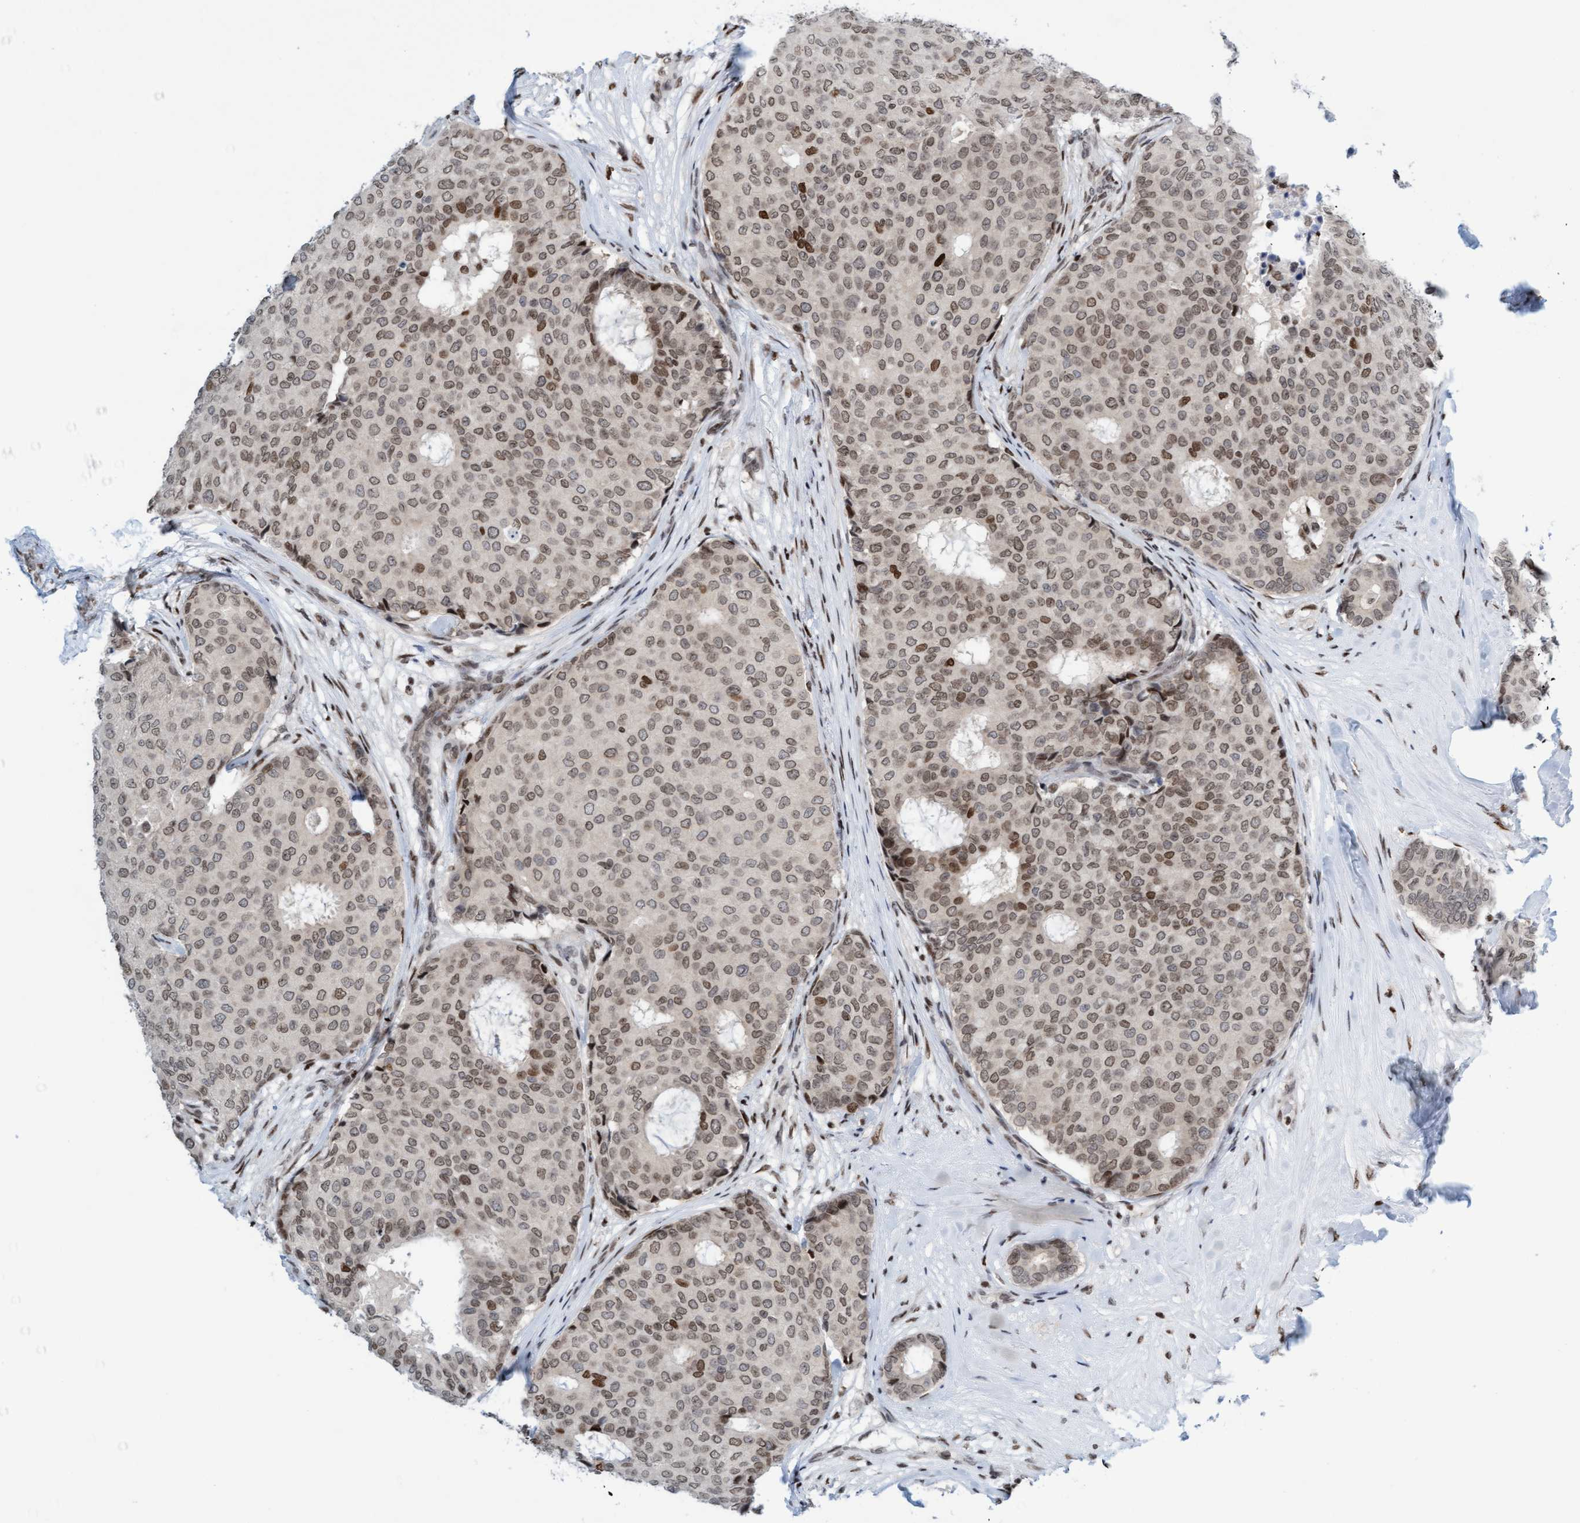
{"staining": {"intensity": "moderate", "quantity": ">75%", "location": "nuclear"}, "tissue": "breast cancer", "cell_type": "Tumor cells", "image_type": "cancer", "snomed": [{"axis": "morphology", "description": "Duct carcinoma"}, {"axis": "topography", "description": "Breast"}], "caption": "This is an image of immunohistochemistry staining of intraductal carcinoma (breast), which shows moderate staining in the nuclear of tumor cells.", "gene": "GLRX2", "patient": {"sex": "female", "age": 75}}